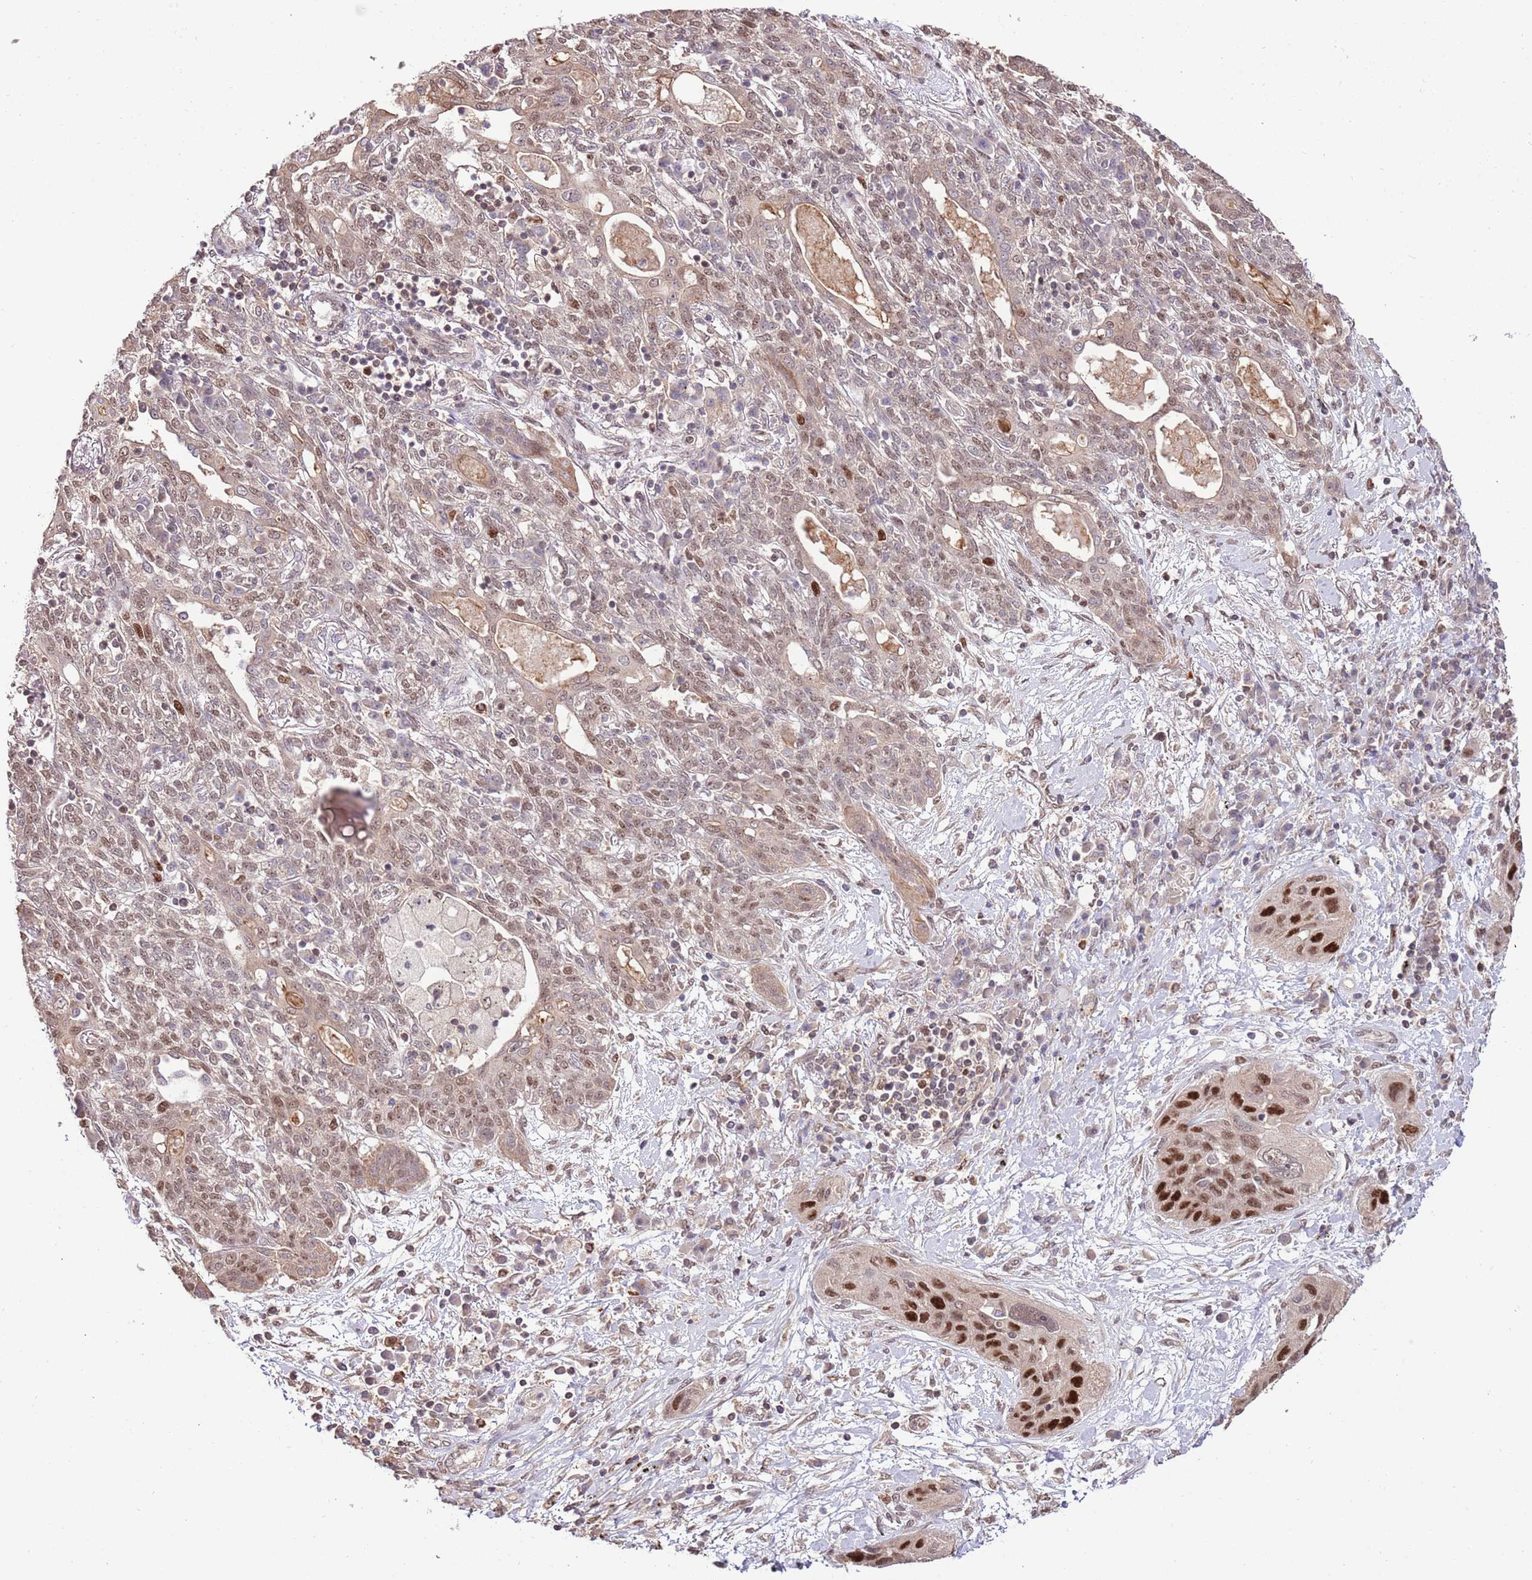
{"staining": {"intensity": "strong", "quantity": "<25%", "location": "nuclear"}, "tissue": "lung cancer", "cell_type": "Tumor cells", "image_type": "cancer", "snomed": [{"axis": "morphology", "description": "Squamous cell carcinoma, NOS"}, {"axis": "topography", "description": "Lung"}], "caption": "Strong nuclear expression is seen in about <25% of tumor cells in lung squamous cell carcinoma. The staining was performed using DAB to visualize the protein expression in brown, while the nuclei were stained in blue with hematoxylin (Magnification: 20x).", "gene": "RIF1", "patient": {"sex": "female", "age": 70}}